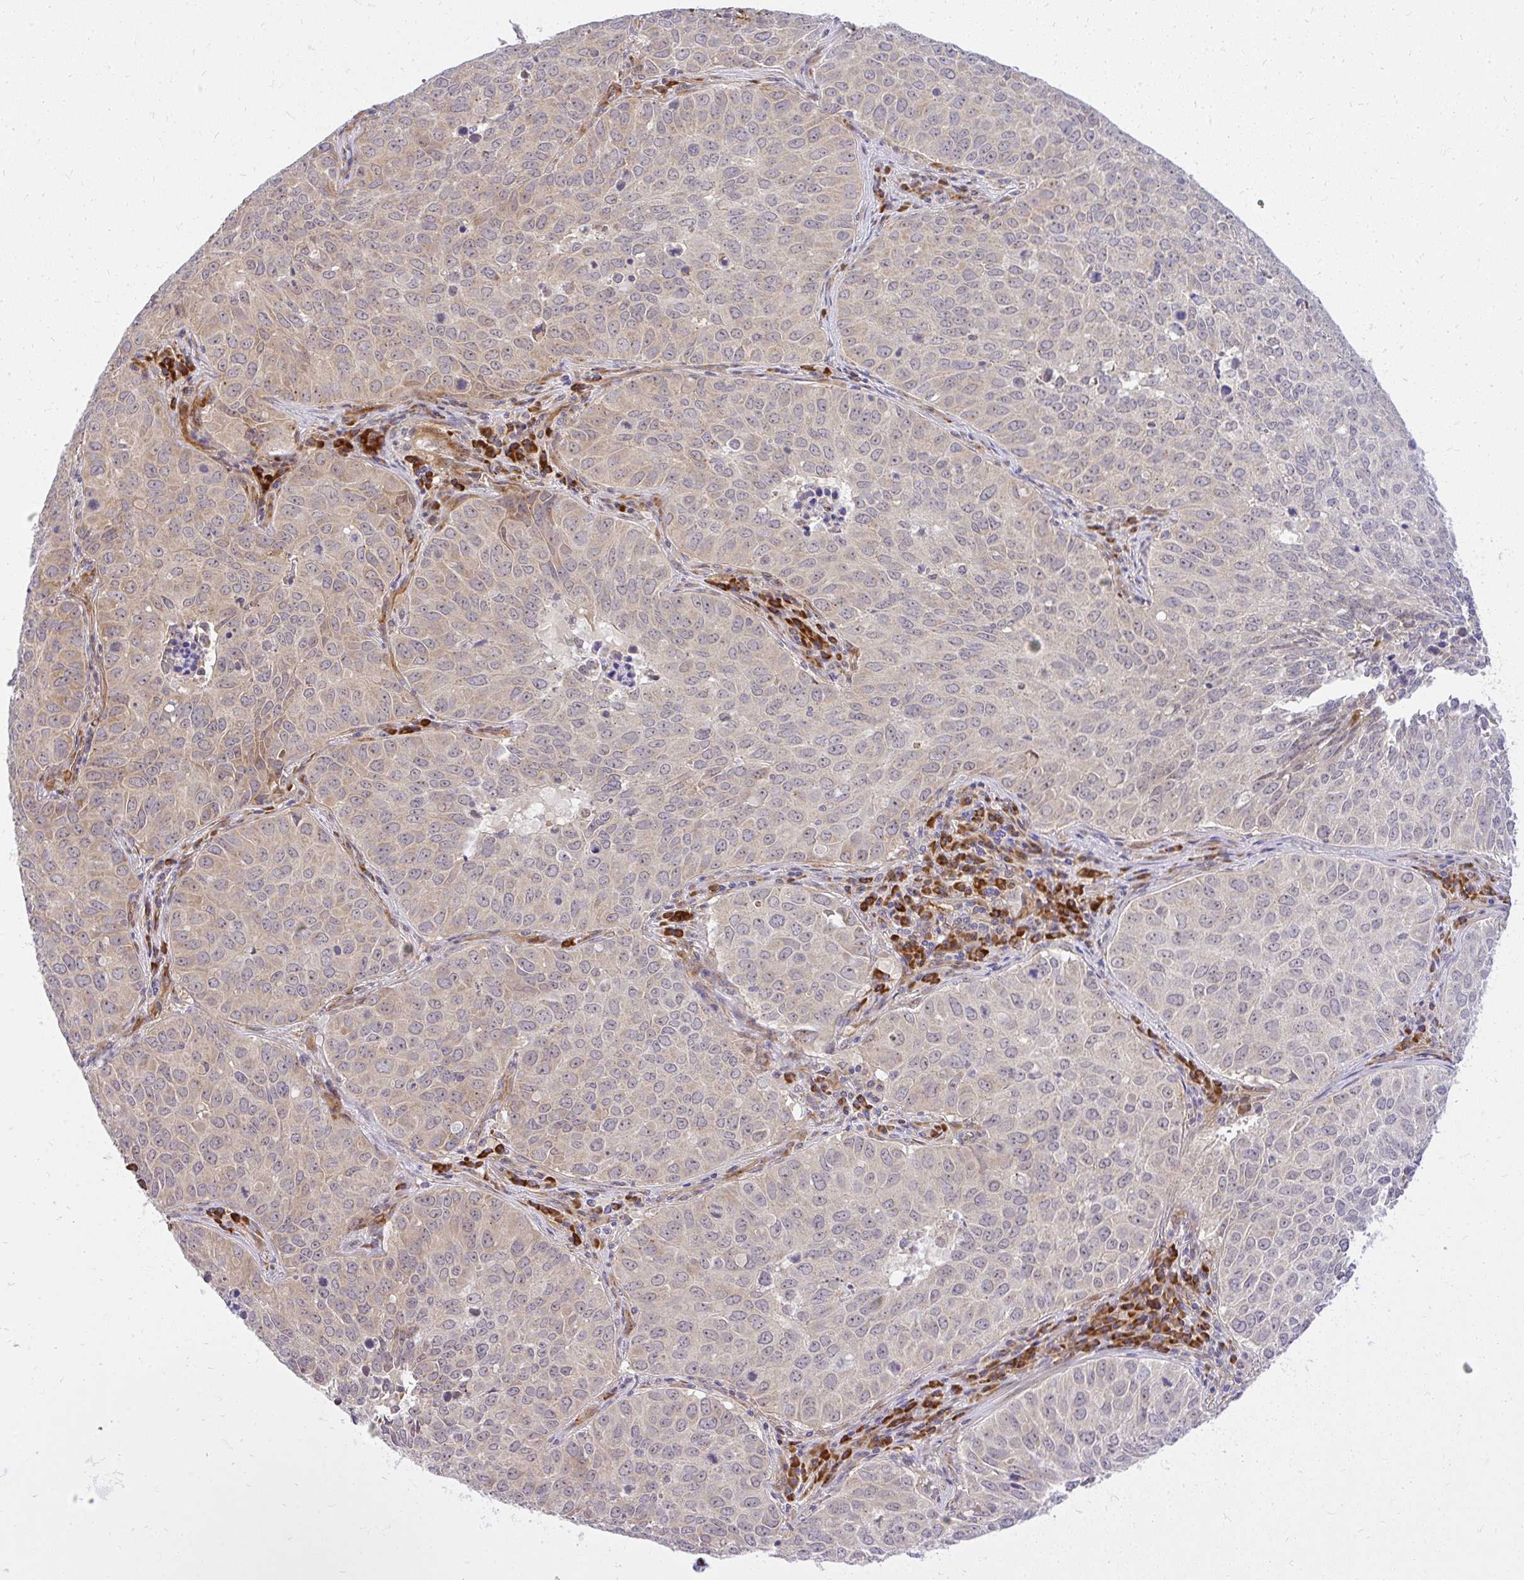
{"staining": {"intensity": "weak", "quantity": "<25%", "location": "cytoplasmic/membranous"}, "tissue": "lung cancer", "cell_type": "Tumor cells", "image_type": "cancer", "snomed": [{"axis": "morphology", "description": "Adenocarcinoma, NOS"}, {"axis": "topography", "description": "Lung"}], "caption": "An immunohistochemistry (IHC) image of adenocarcinoma (lung) is shown. There is no staining in tumor cells of adenocarcinoma (lung).", "gene": "RSKR", "patient": {"sex": "female", "age": 50}}